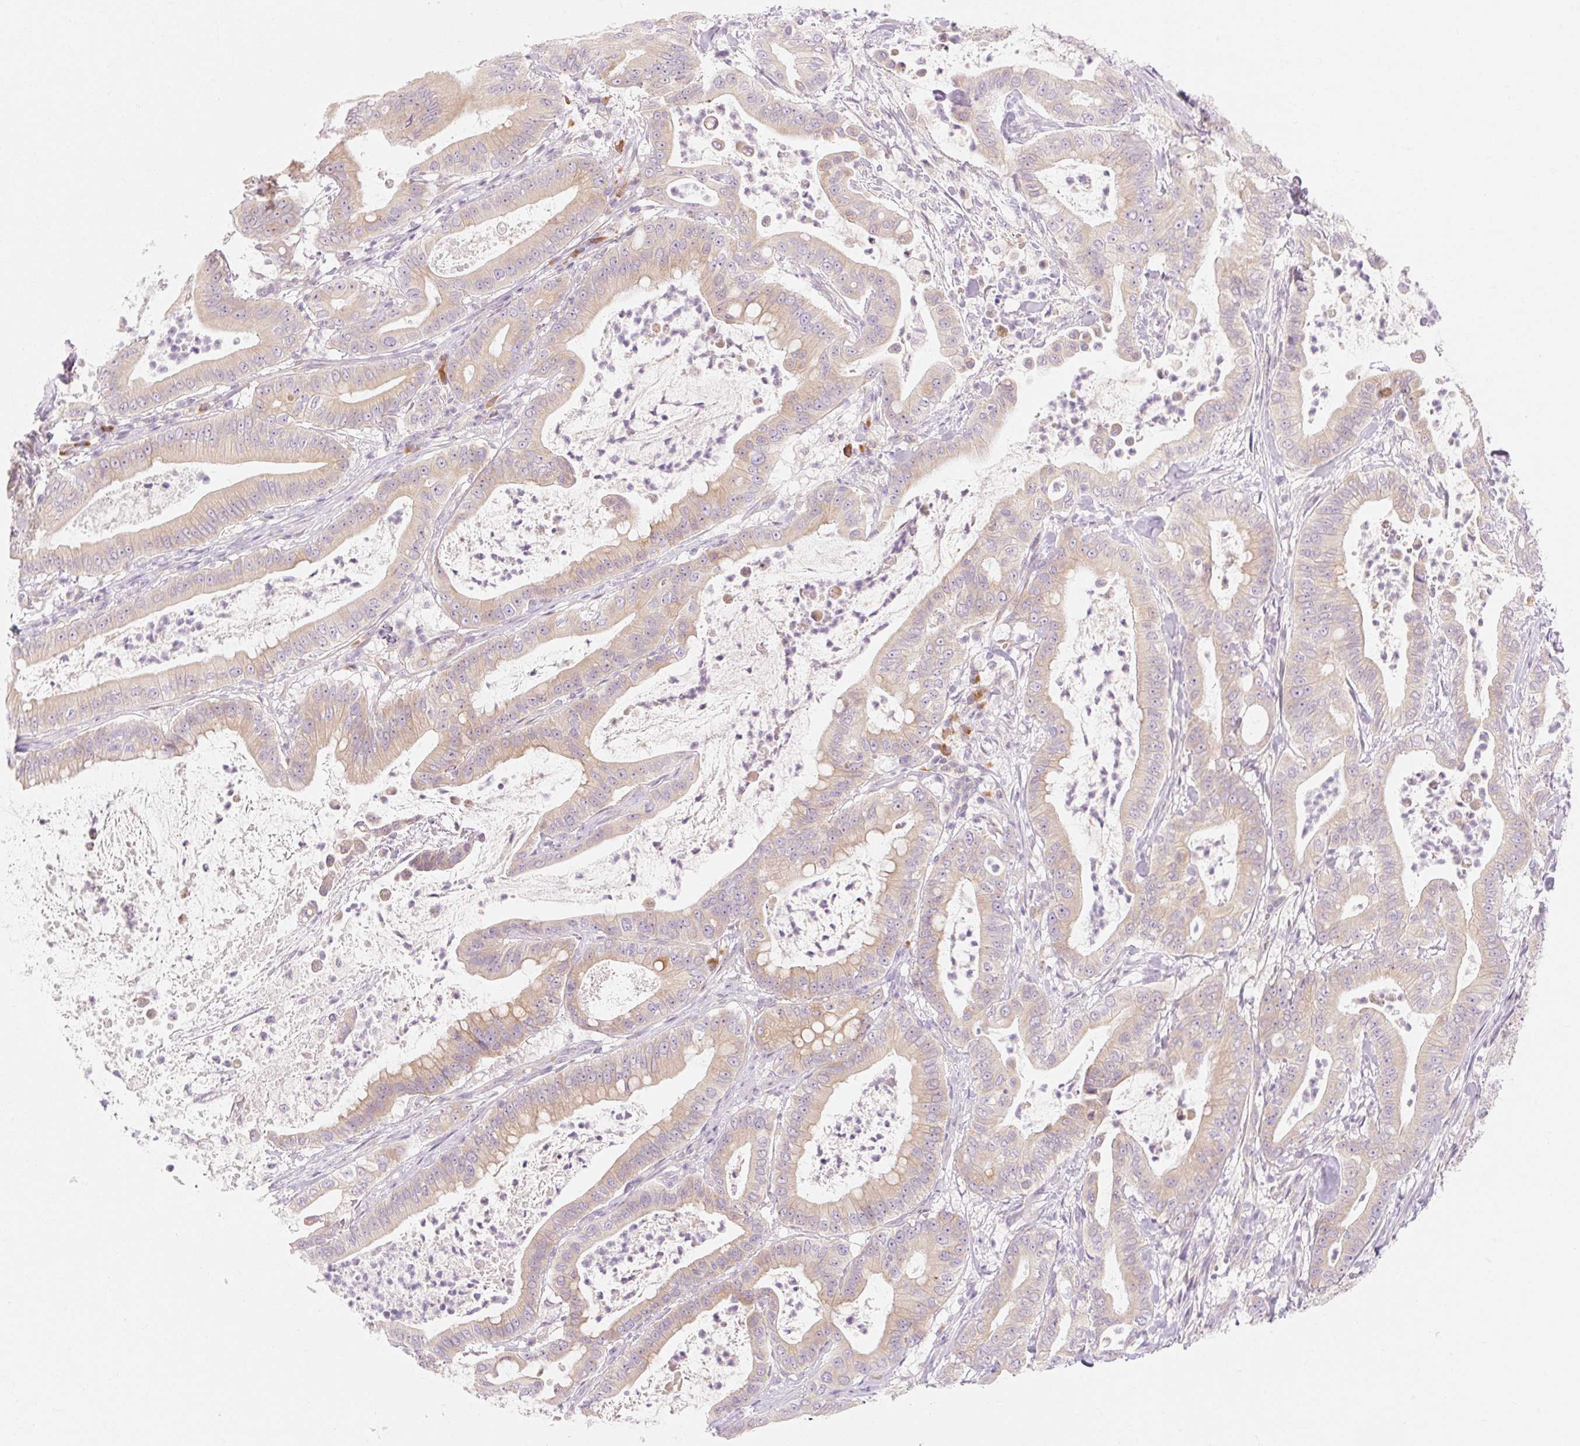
{"staining": {"intensity": "weak", "quantity": ">75%", "location": "cytoplasmic/membranous"}, "tissue": "pancreatic cancer", "cell_type": "Tumor cells", "image_type": "cancer", "snomed": [{"axis": "morphology", "description": "Adenocarcinoma, NOS"}, {"axis": "topography", "description": "Pancreas"}], "caption": "Protein staining by immunohistochemistry exhibits weak cytoplasmic/membranous staining in approximately >75% of tumor cells in pancreatic cancer (adenocarcinoma).", "gene": "MYO1D", "patient": {"sex": "male", "age": 71}}